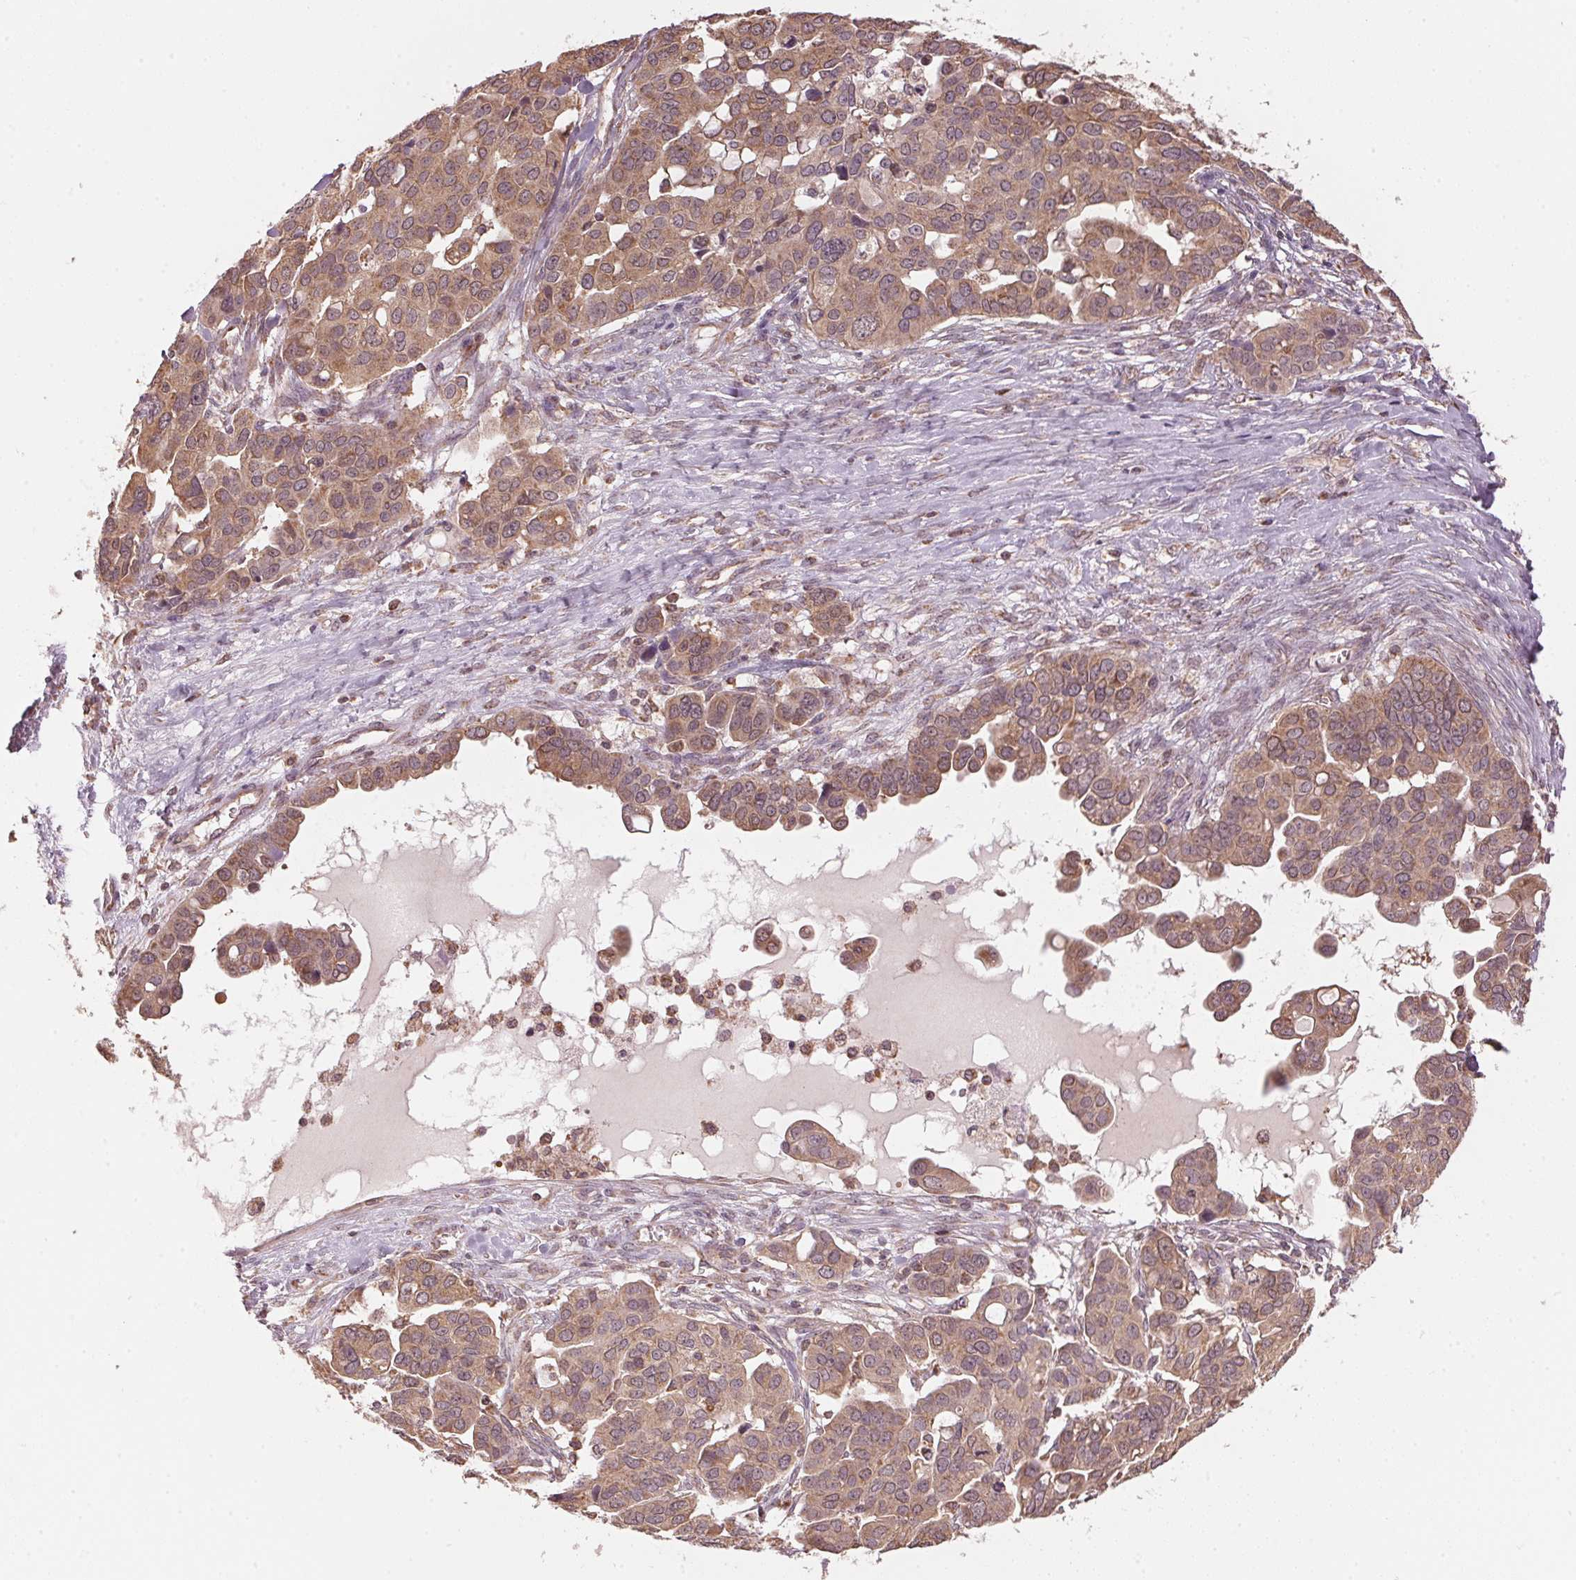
{"staining": {"intensity": "moderate", "quantity": ">75%", "location": "cytoplasmic/membranous"}, "tissue": "ovarian cancer", "cell_type": "Tumor cells", "image_type": "cancer", "snomed": [{"axis": "morphology", "description": "Carcinoma, endometroid"}, {"axis": "topography", "description": "Ovary"}], "caption": "Immunohistochemistry (IHC) micrograph of neoplastic tissue: endometroid carcinoma (ovarian) stained using immunohistochemistry (IHC) exhibits medium levels of moderate protein expression localized specifically in the cytoplasmic/membranous of tumor cells, appearing as a cytoplasmic/membranous brown color.", "gene": "ARHGAP6", "patient": {"sex": "female", "age": 78}}